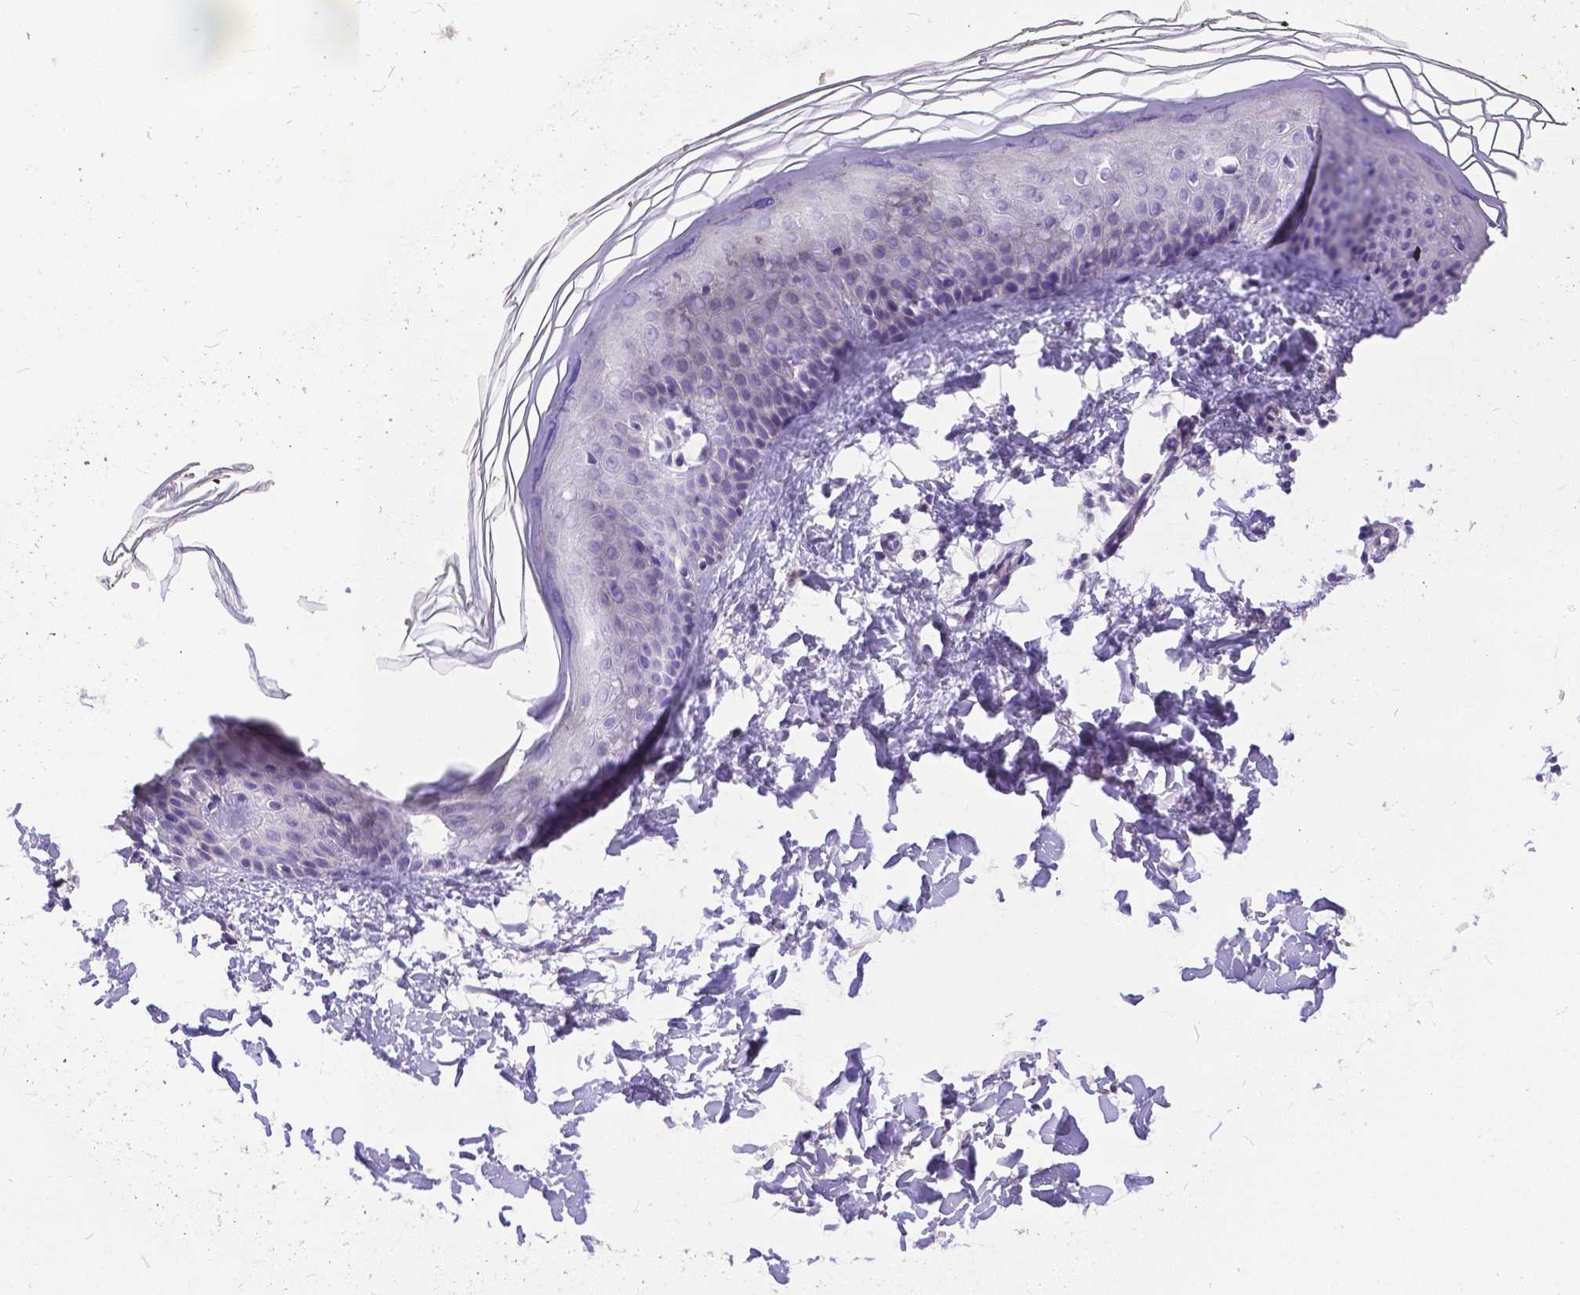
{"staining": {"intensity": "negative", "quantity": "none", "location": "none"}, "tissue": "skin", "cell_type": "Fibroblasts", "image_type": "normal", "snomed": [{"axis": "morphology", "description": "Normal tissue, NOS"}, {"axis": "topography", "description": "Skin"}], "caption": "Micrograph shows no protein staining in fibroblasts of benign skin. (DAB (3,3'-diaminobenzidine) immunohistochemistry (IHC) with hematoxylin counter stain).", "gene": "DLEC1", "patient": {"sex": "female", "age": 62}}